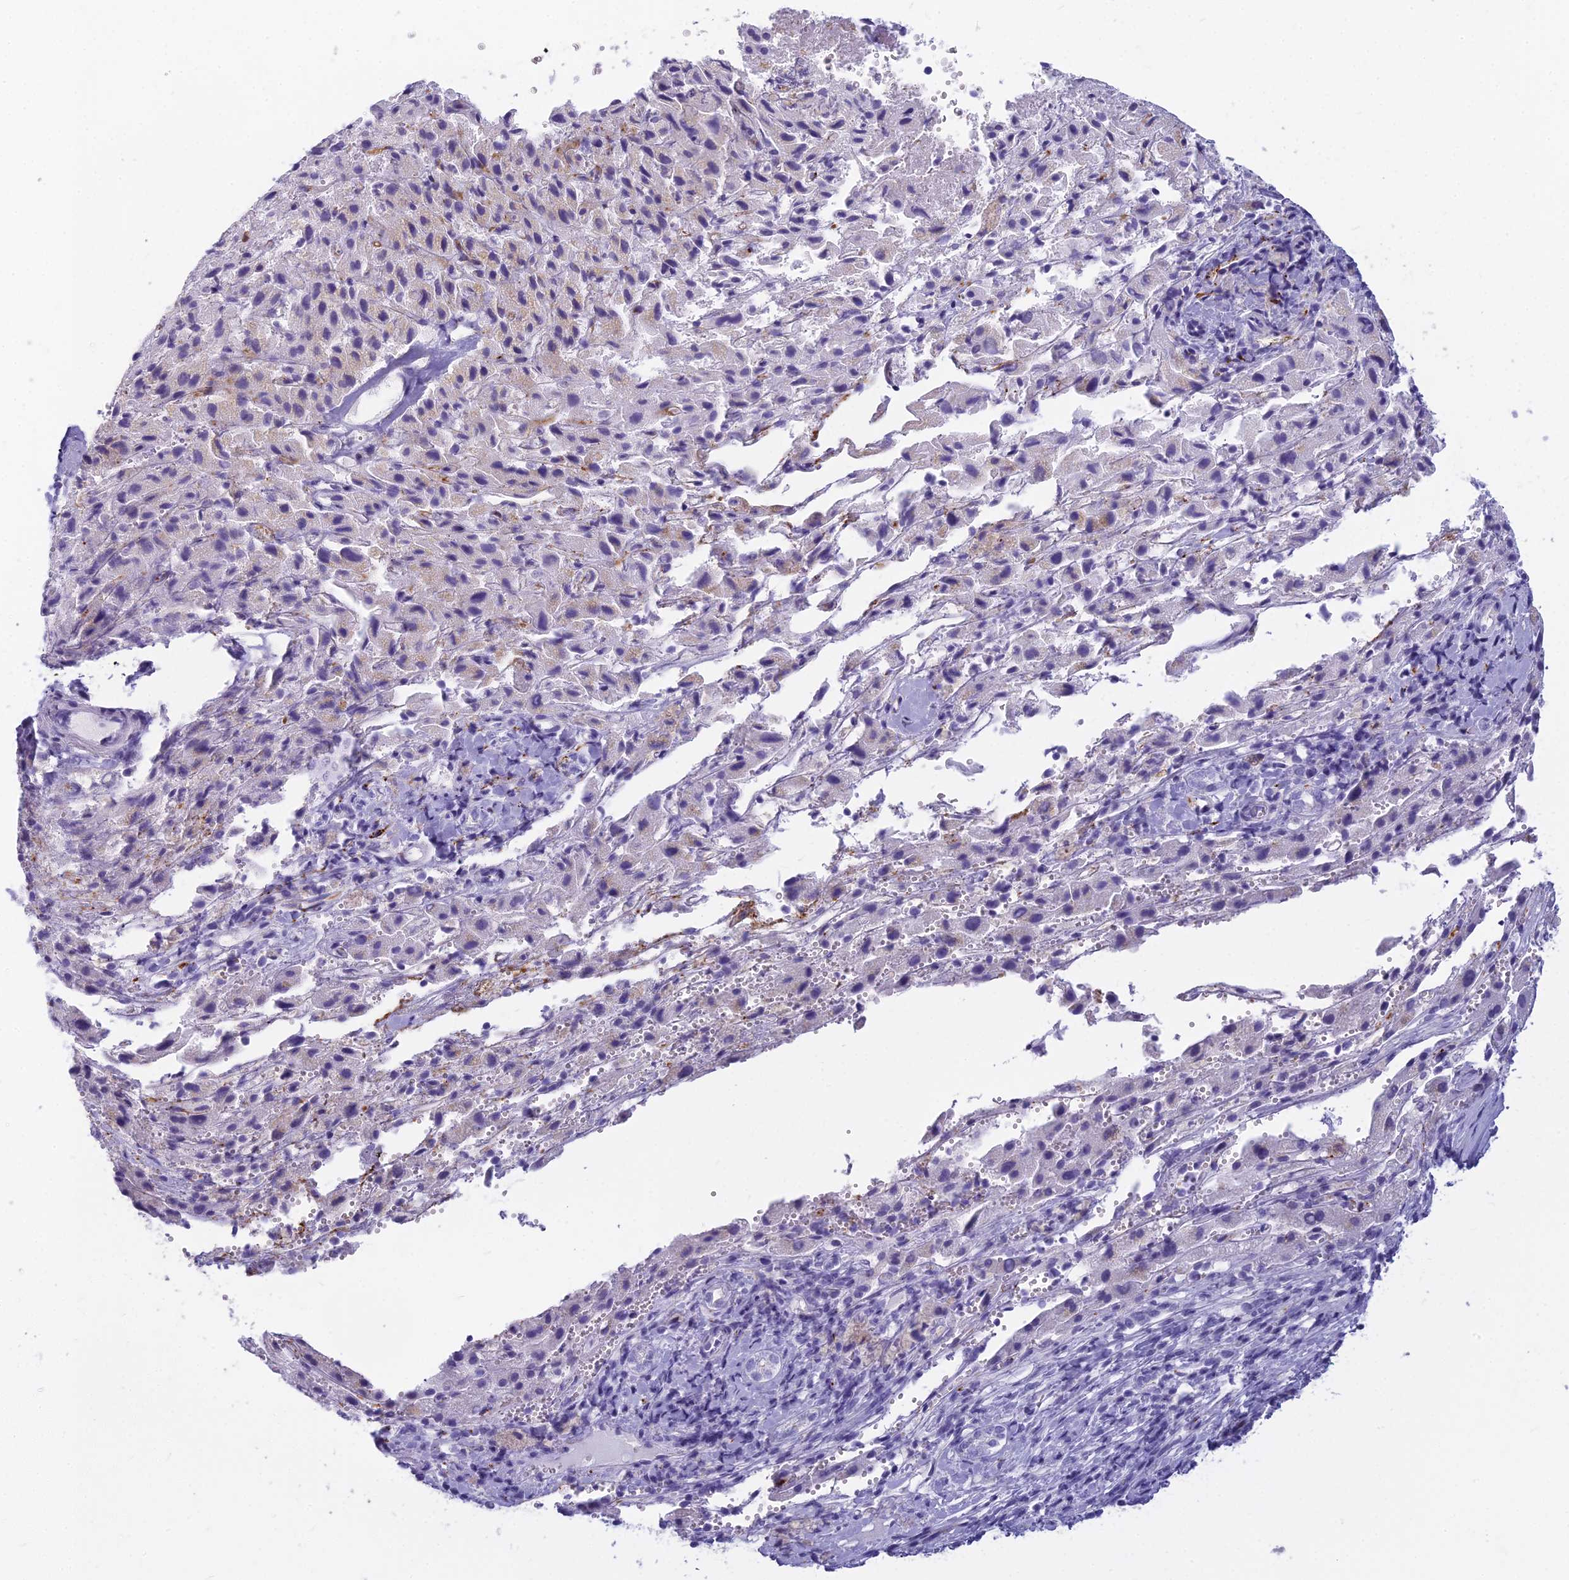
{"staining": {"intensity": "negative", "quantity": "none", "location": "none"}, "tissue": "liver cancer", "cell_type": "Tumor cells", "image_type": "cancer", "snomed": [{"axis": "morphology", "description": "Carcinoma, Hepatocellular, NOS"}, {"axis": "topography", "description": "Liver"}], "caption": "Tumor cells are negative for brown protein staining in liver cancer.", "gene": "EVI2A", "patient": {"sex": "female", "age": 58}}